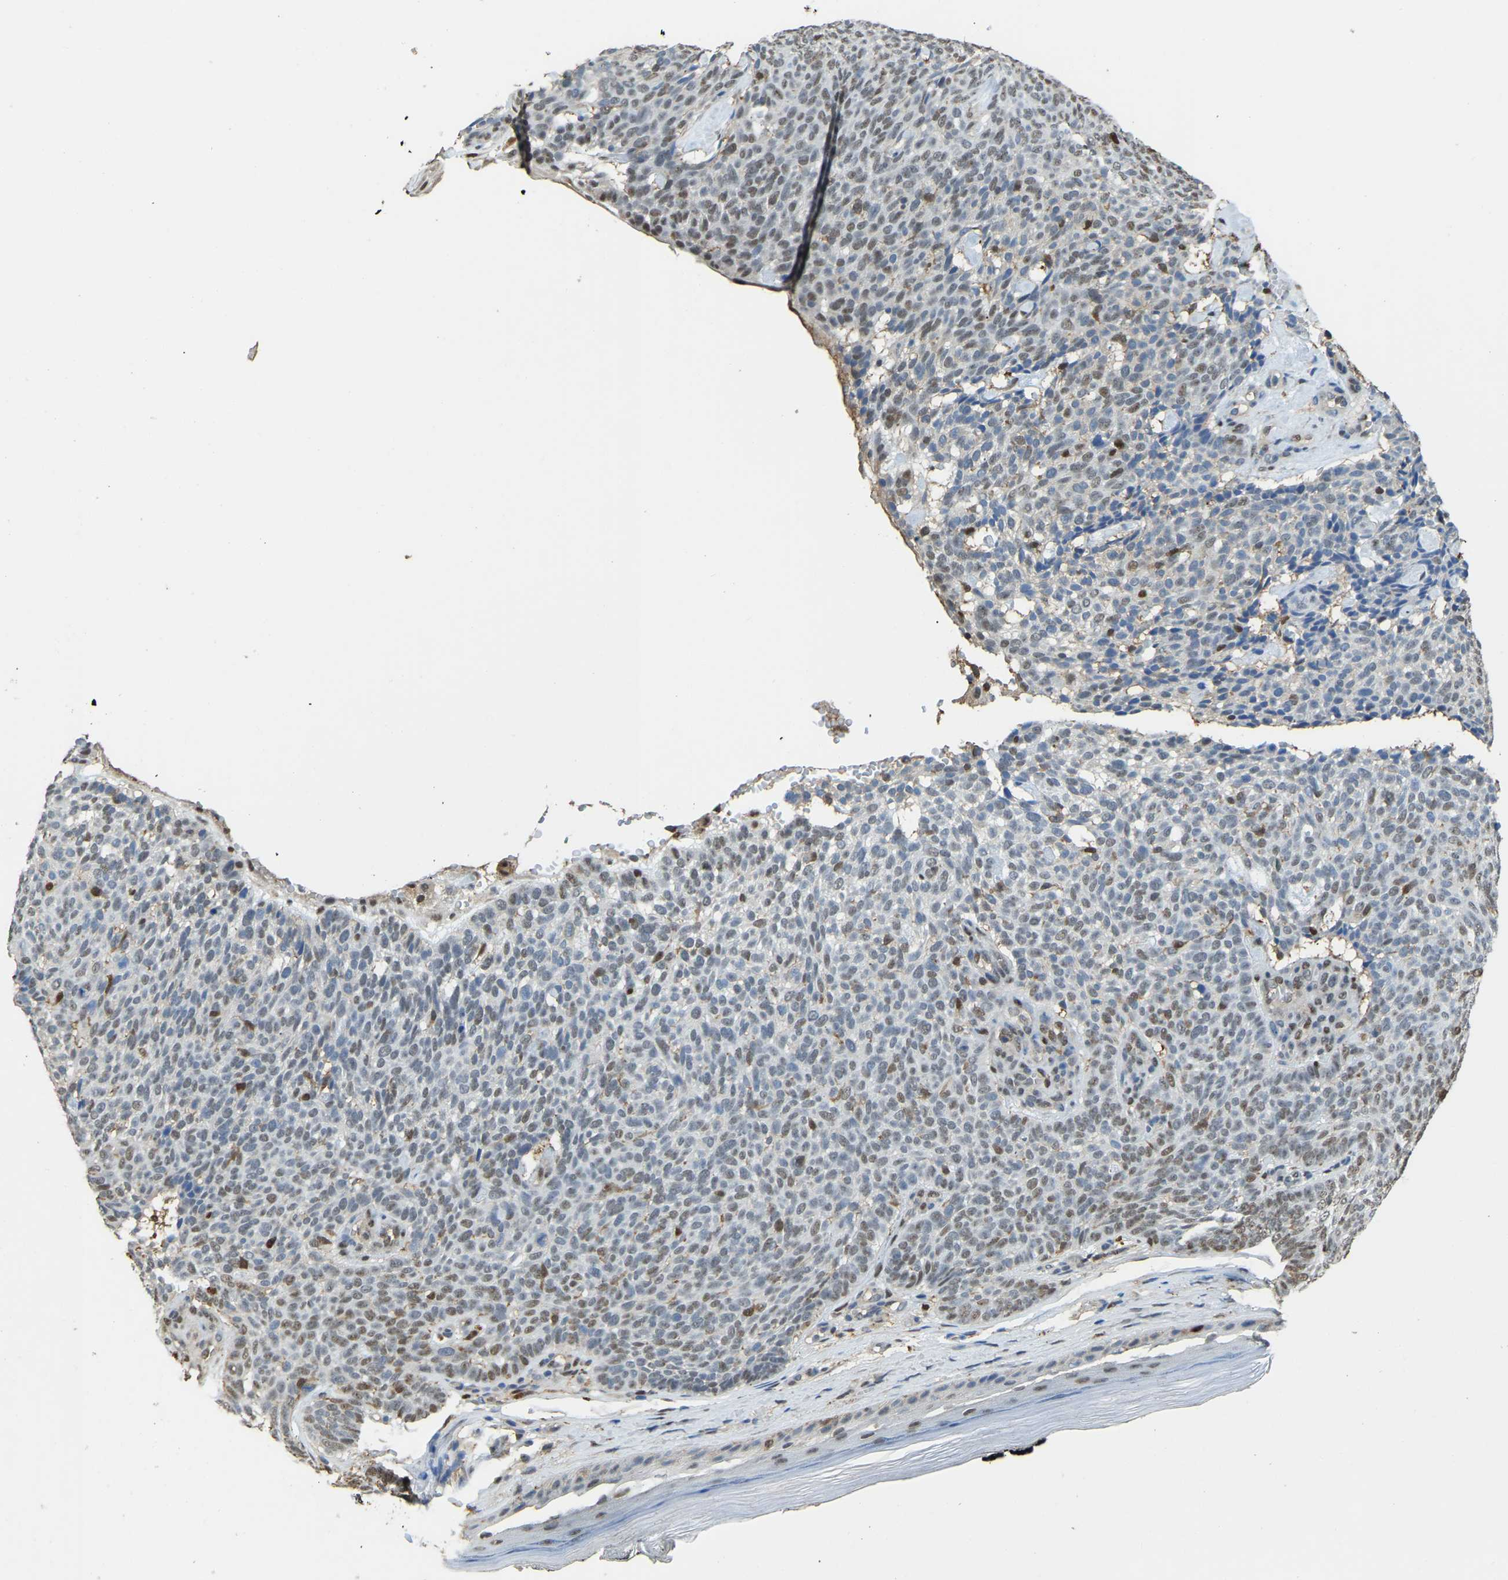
{"staining": {"intensity": "weak", "quantity": "25%-75%", "location": "nuclear"}, "tissue": "skin cancer", "cell_type": "Tumor cells", "image_type": "cancer", "snomed": [{"axis": "morphology", "description": "Basal cell carcinoma"}, {"axis": "topography", "description": "Skin"}], "caption": "Brown immunohistochemical staining in human skin basal cell carcinoma demonstrates weak nuclear positivity in approximately 25%-75% of tumor cells. (Stains: DAB in brown, nuclei in blue, Microscopy: brightfield microscopy at high magnification).", "gene": "NANS", "patient": {"sex": "male", "age": 61}}